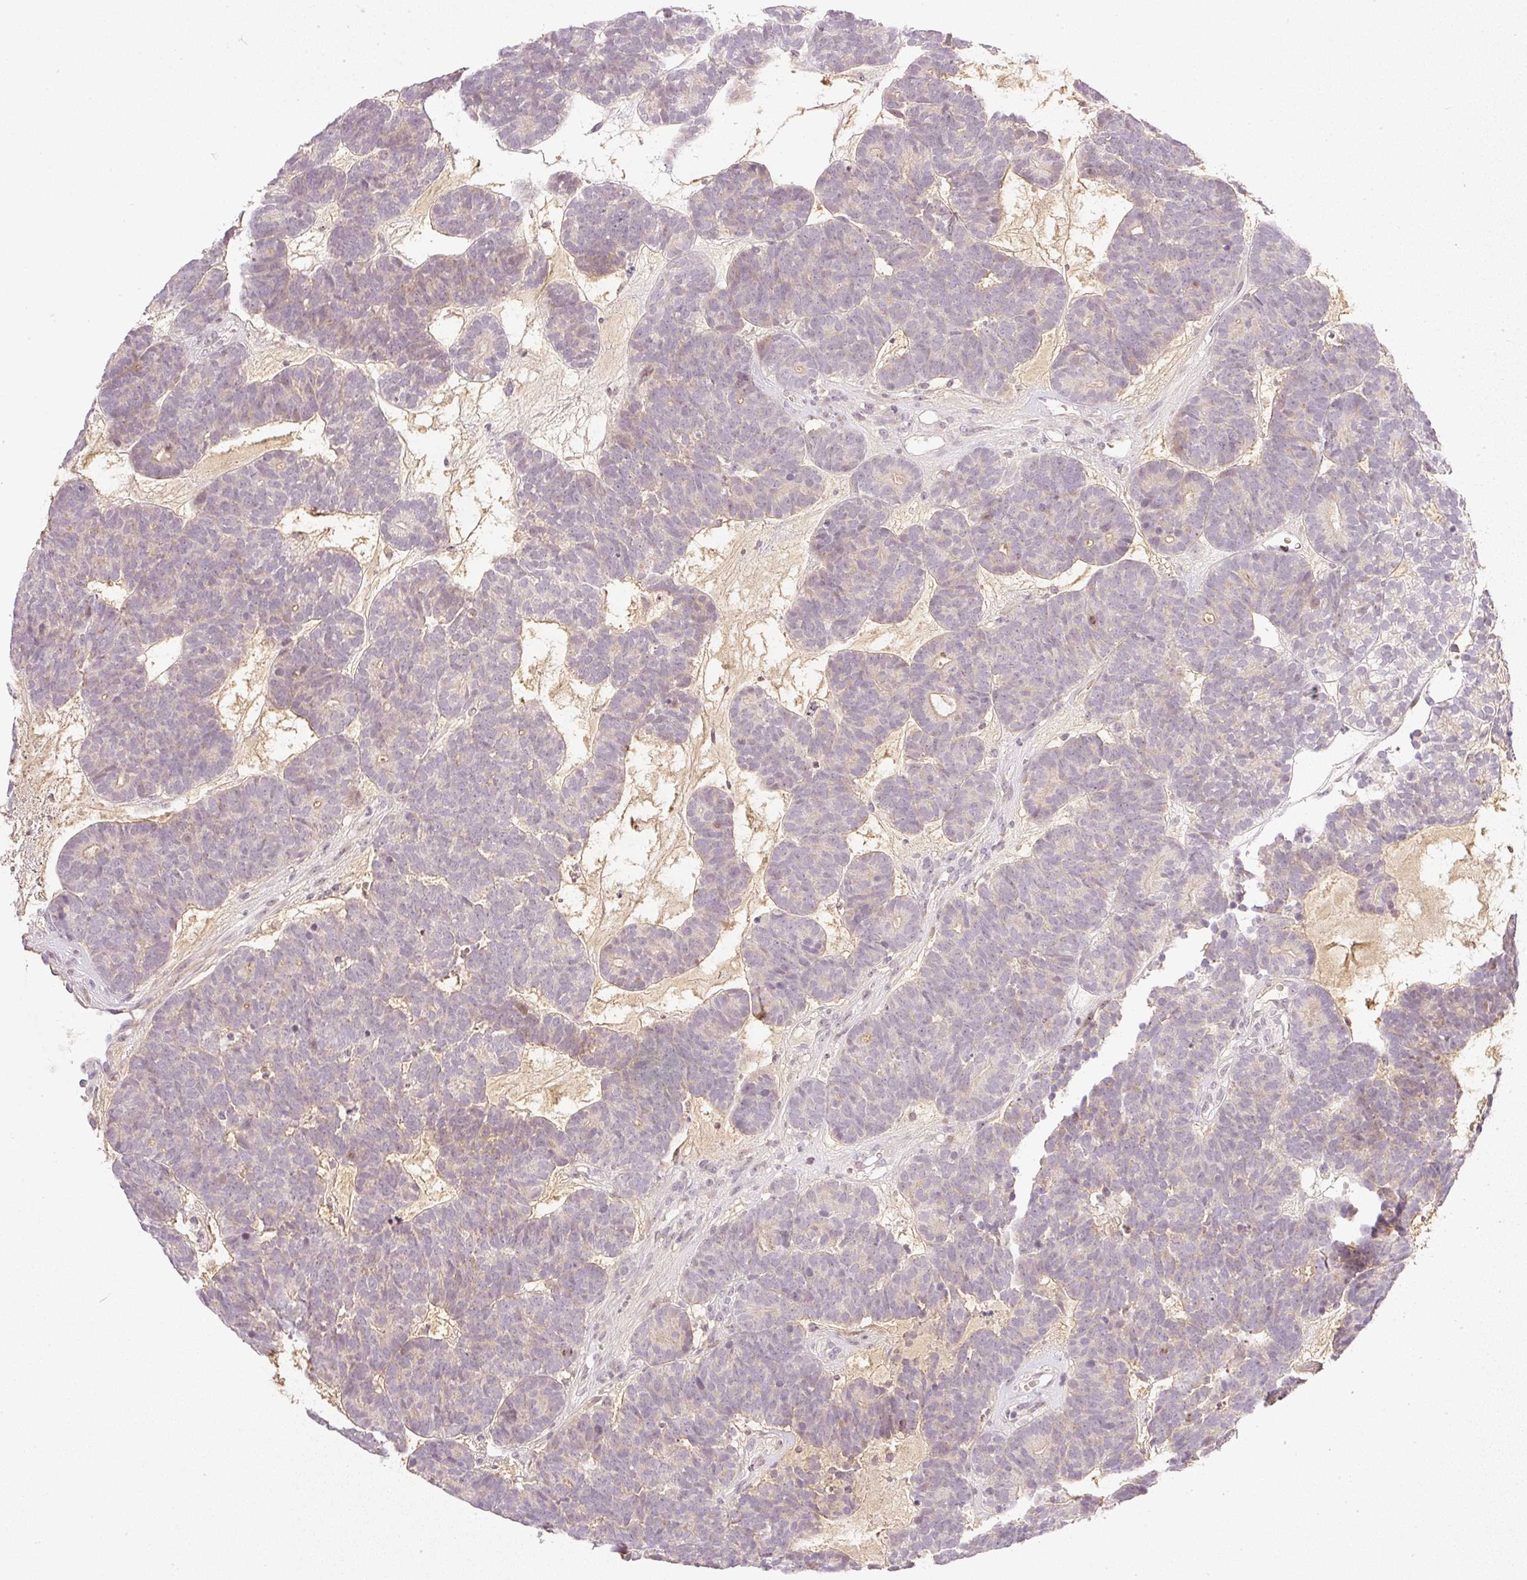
{"staining": {"intensity": "weak", "quantity": "<25%", "location": "cytoplasmic/membranous,nuclear"}, "tissue": "head and neck cancer", "cell_type": "Tumor cells", "image_type": "cancer", "snomed": [{"axis": "morphology", "description": "Adenocarcinoma, NOS"}, {"axis": "topography", "description": "Head-Neck"}], "caption": "Tumor cells show no significant positivity in head and neck adenocarcinoma.", "gene": "AAR2", "patient": {"sex": "female", "age": 81}}